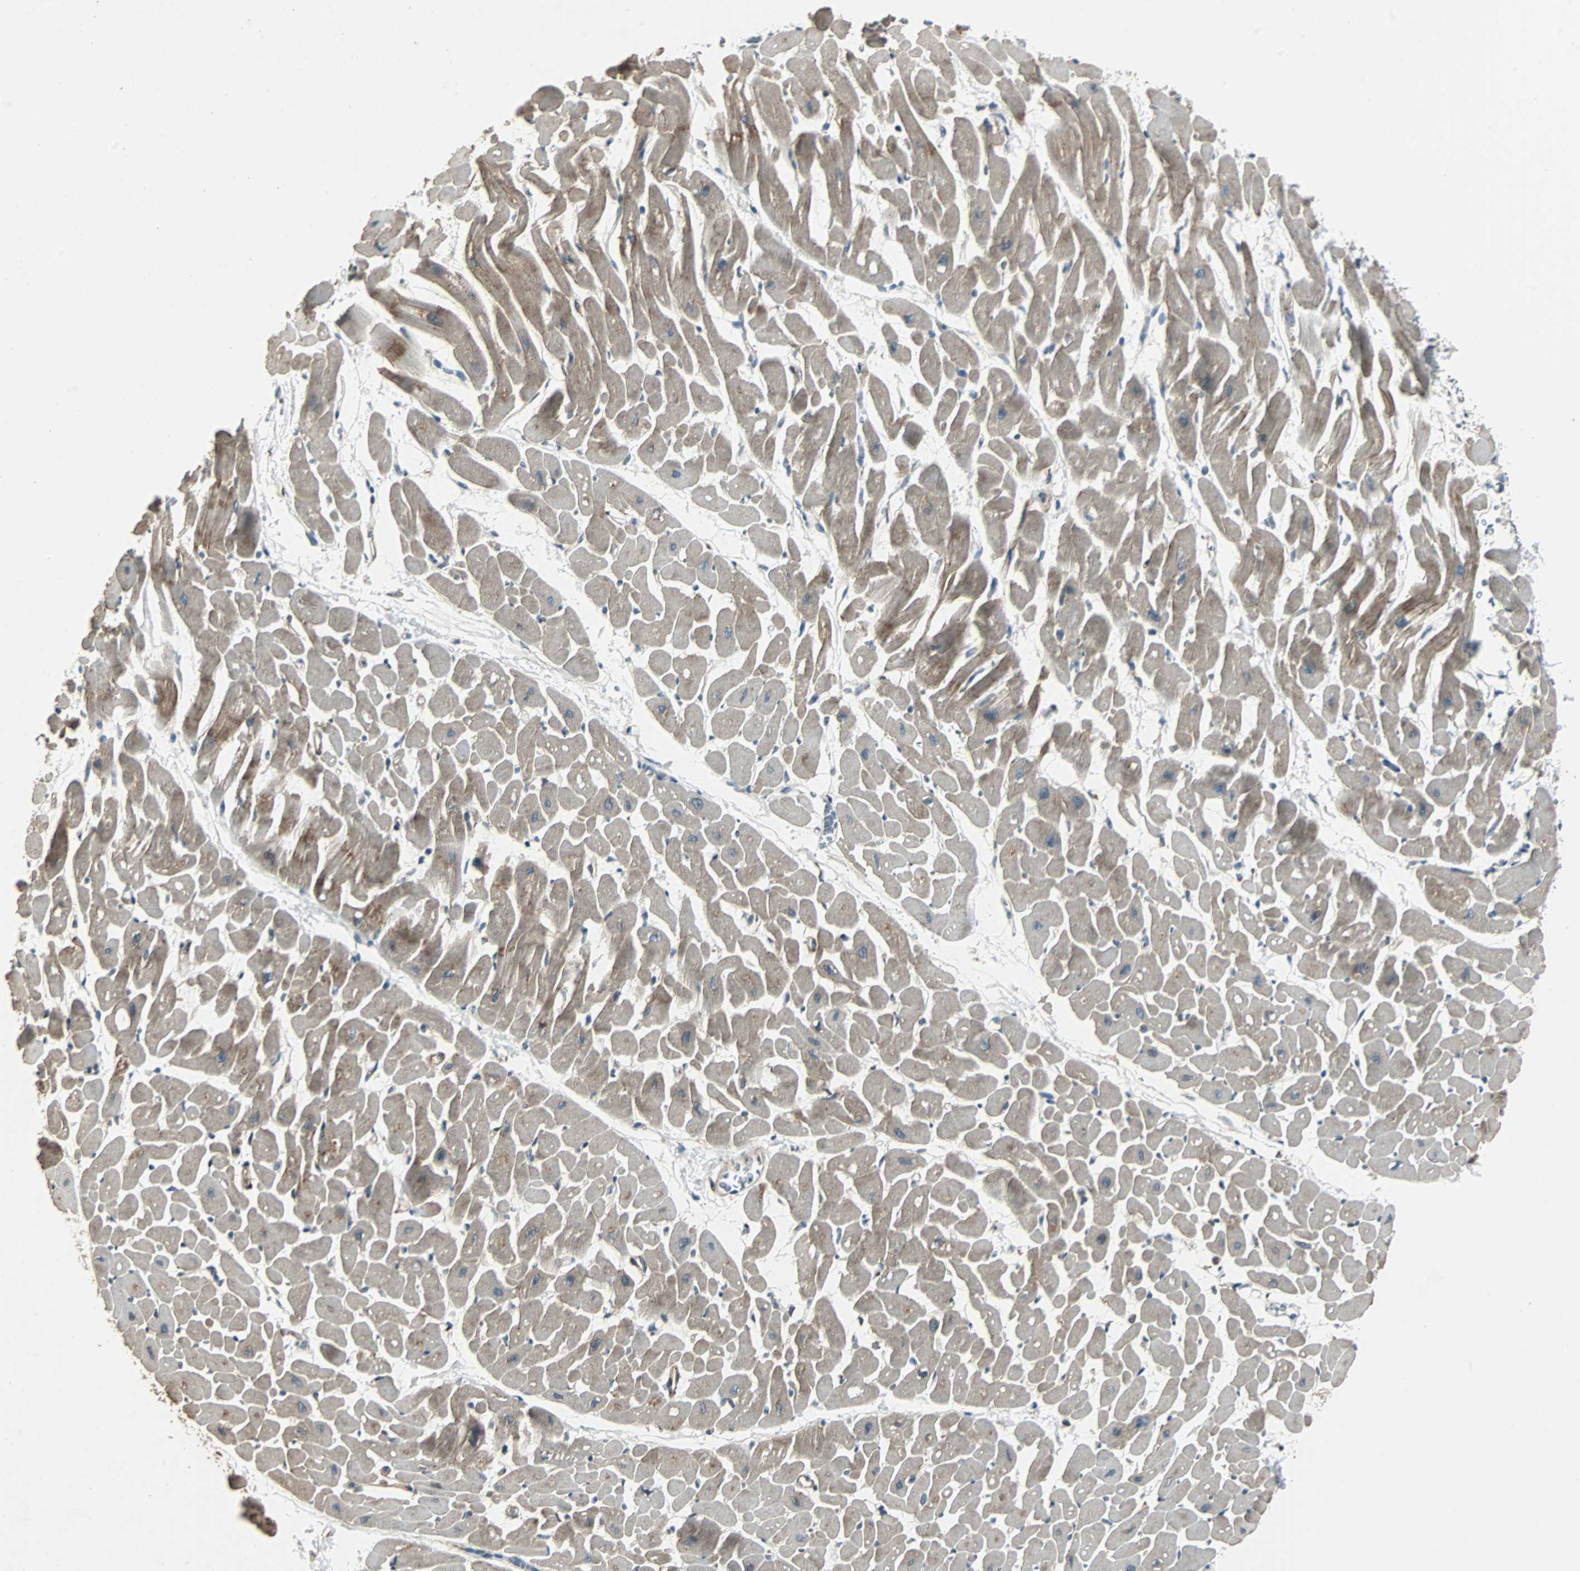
{"staining": {"intensity": "moderate", "quantity": ">75%", "location": "cytoplasmic/membranous"}, "tissue": "heart muscle", "cell_type": "Cardiomyocytes", "image_type": "normal", "snomed": [{"axis": "morphology", "description": "Normal tissue, NOS"}, {"axis": "topography", "description": "Heart"}], "caption": "Heart muscle stained with DAB (3,3'-diaminobenzidine) IHC displays medium levels of moderate cytoplasmic/membranous positivity in about >75% of cardiomyocytes.", "gene": "CHP1", "patient": {"sex": "male", "age": 45}}